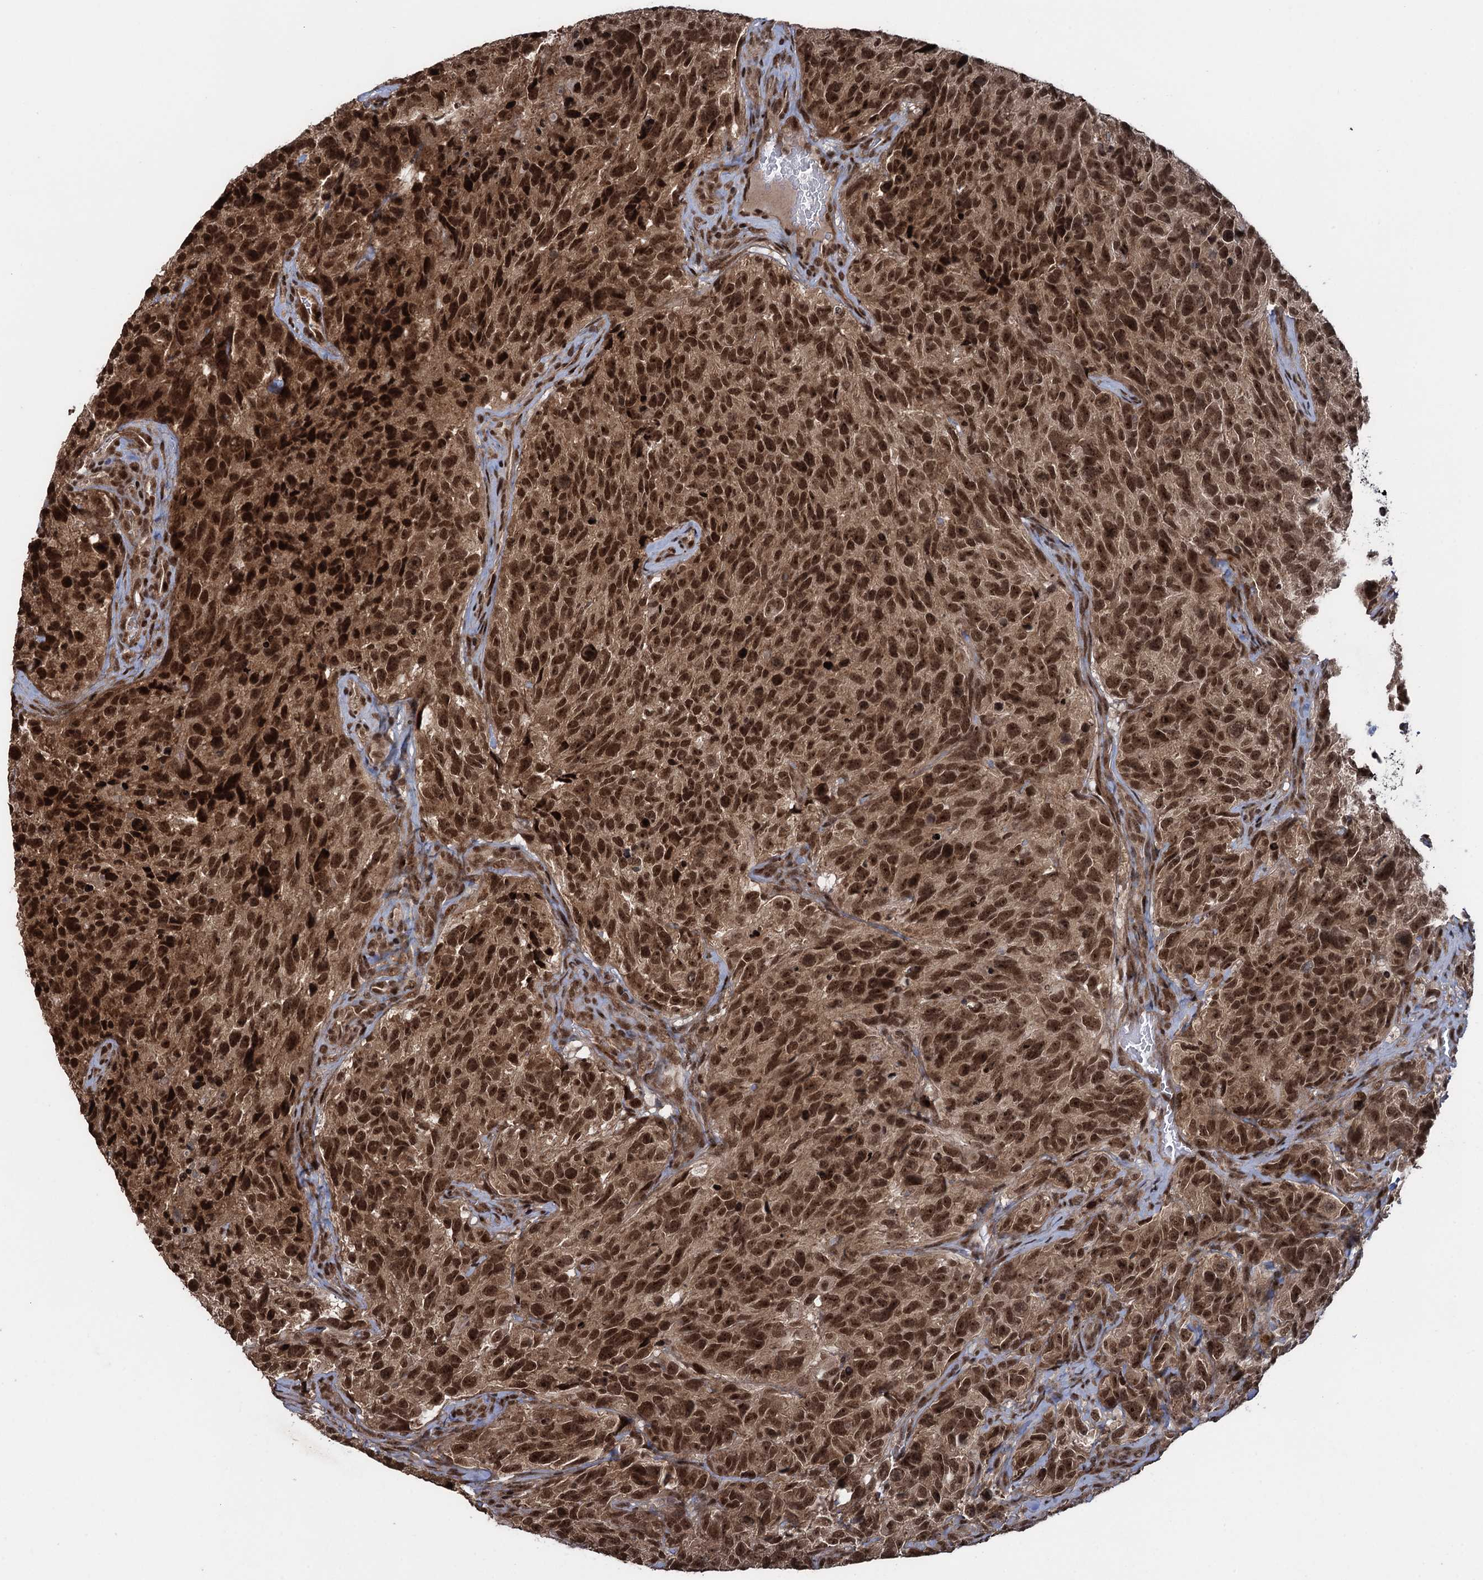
{"staining": {"intensity": "strong", "quantity": ">75%", "location": "nuclear"}, "tissue": "glioma", "cell_type": "Tumor cells", "image_type": "cancer", "snomed": [{"axis": "morphology", "description": "Glioma, malignant, High grade"}, {"axis": "topography", "description": "Brain"}], "caption": "About >75% of tumor cells in malignant high-grade glioma reveal strong nuclear protein staining as visualized by brown immunohistochemical staining.", "gene": "ZNF169", "patient": {"sex": "male", "age": 69}}